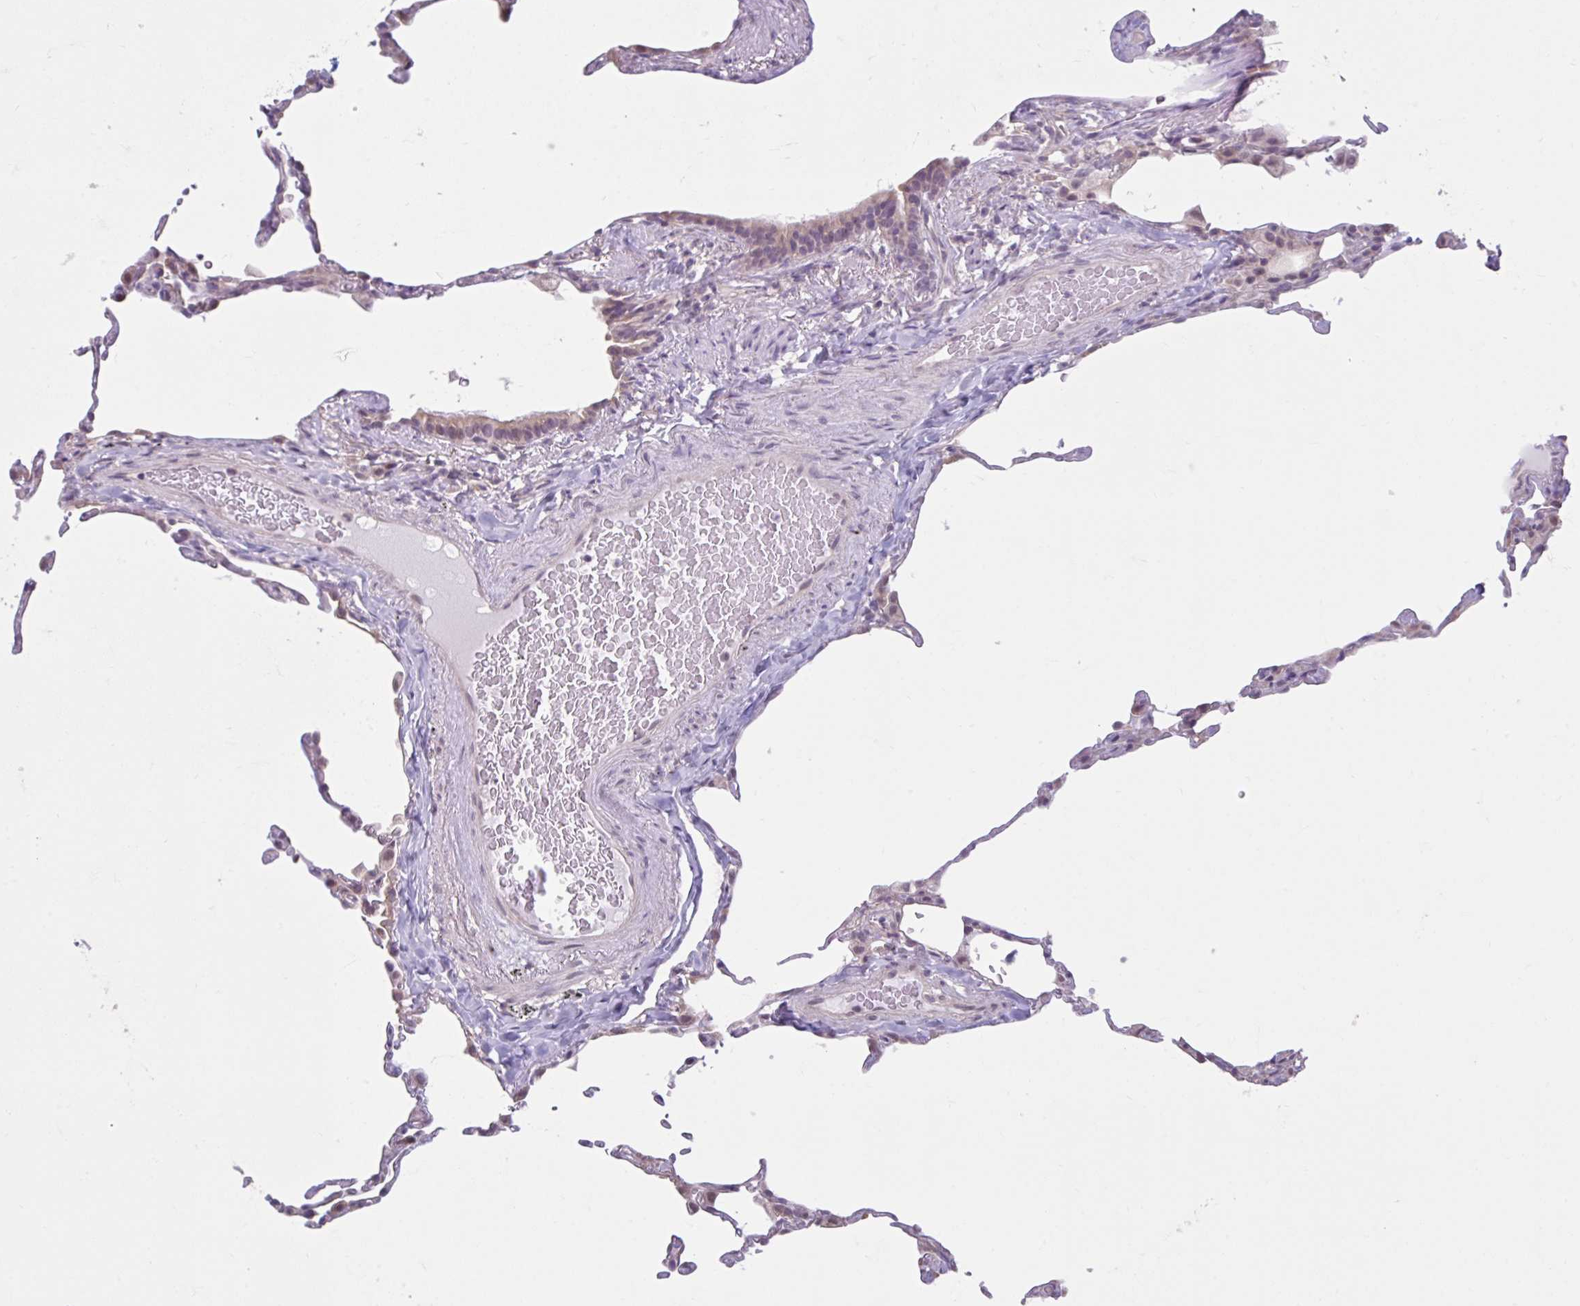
{"staining": {"intensity": "weak", "quantity": "25%-75%", "location": "cytoplasmic/membranous"}, "tissue": "lung", "cell_type": "Alveolar cells", "image_type": "normal", "snomed": [{"axis": "morphology", "description": "Normal tissue, NOS"}, {"axis": "topography", "description": "Lung"}], "caption": "A low amount of weak cytoplasmic/membranous positivity is seen in about 25%-75% of alveolar cells in normal lung.", "gene": "CDH19", "patient": {"sex": "female", "age": 57}}